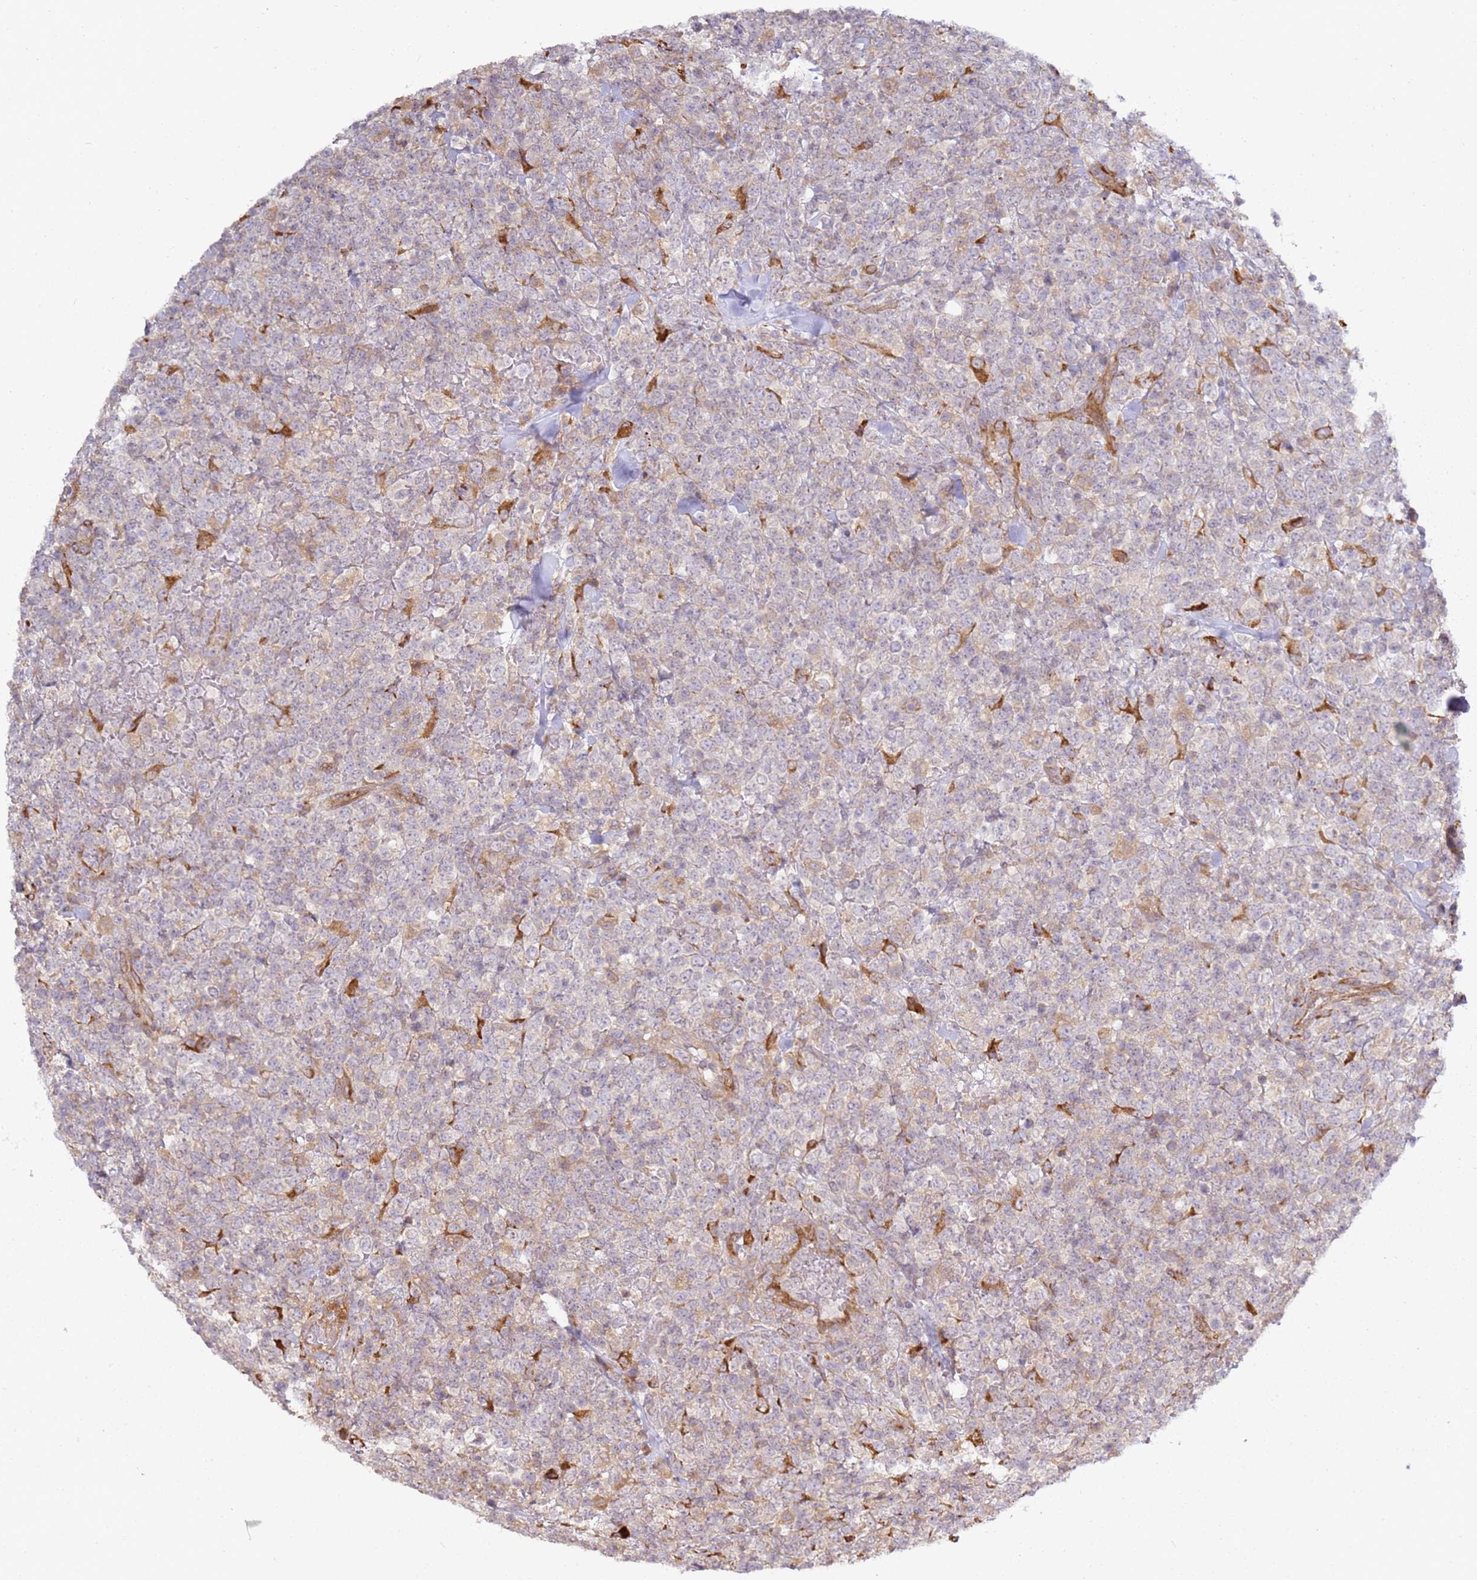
{"staining": {"intensity": "weak", "quantity": "<25%", "location": "cytoplasmic/membranous"}, "tissue": "lymphoma", "cell_type": "Tumor cells", "image_type": "cancer", "snomed": [{"axis": "morphology", "description": "Malignant lymphoma, non-Hodgkin's type, High grade"}, {"axis": "topography", "description": "Colon"}], "caption": "DAB immunohistochemical staining of human lymphoma exhibits no significant positivity in tumor cells.", "gene": "GRAP", "patient": {"sex": "female", "age": 53}}